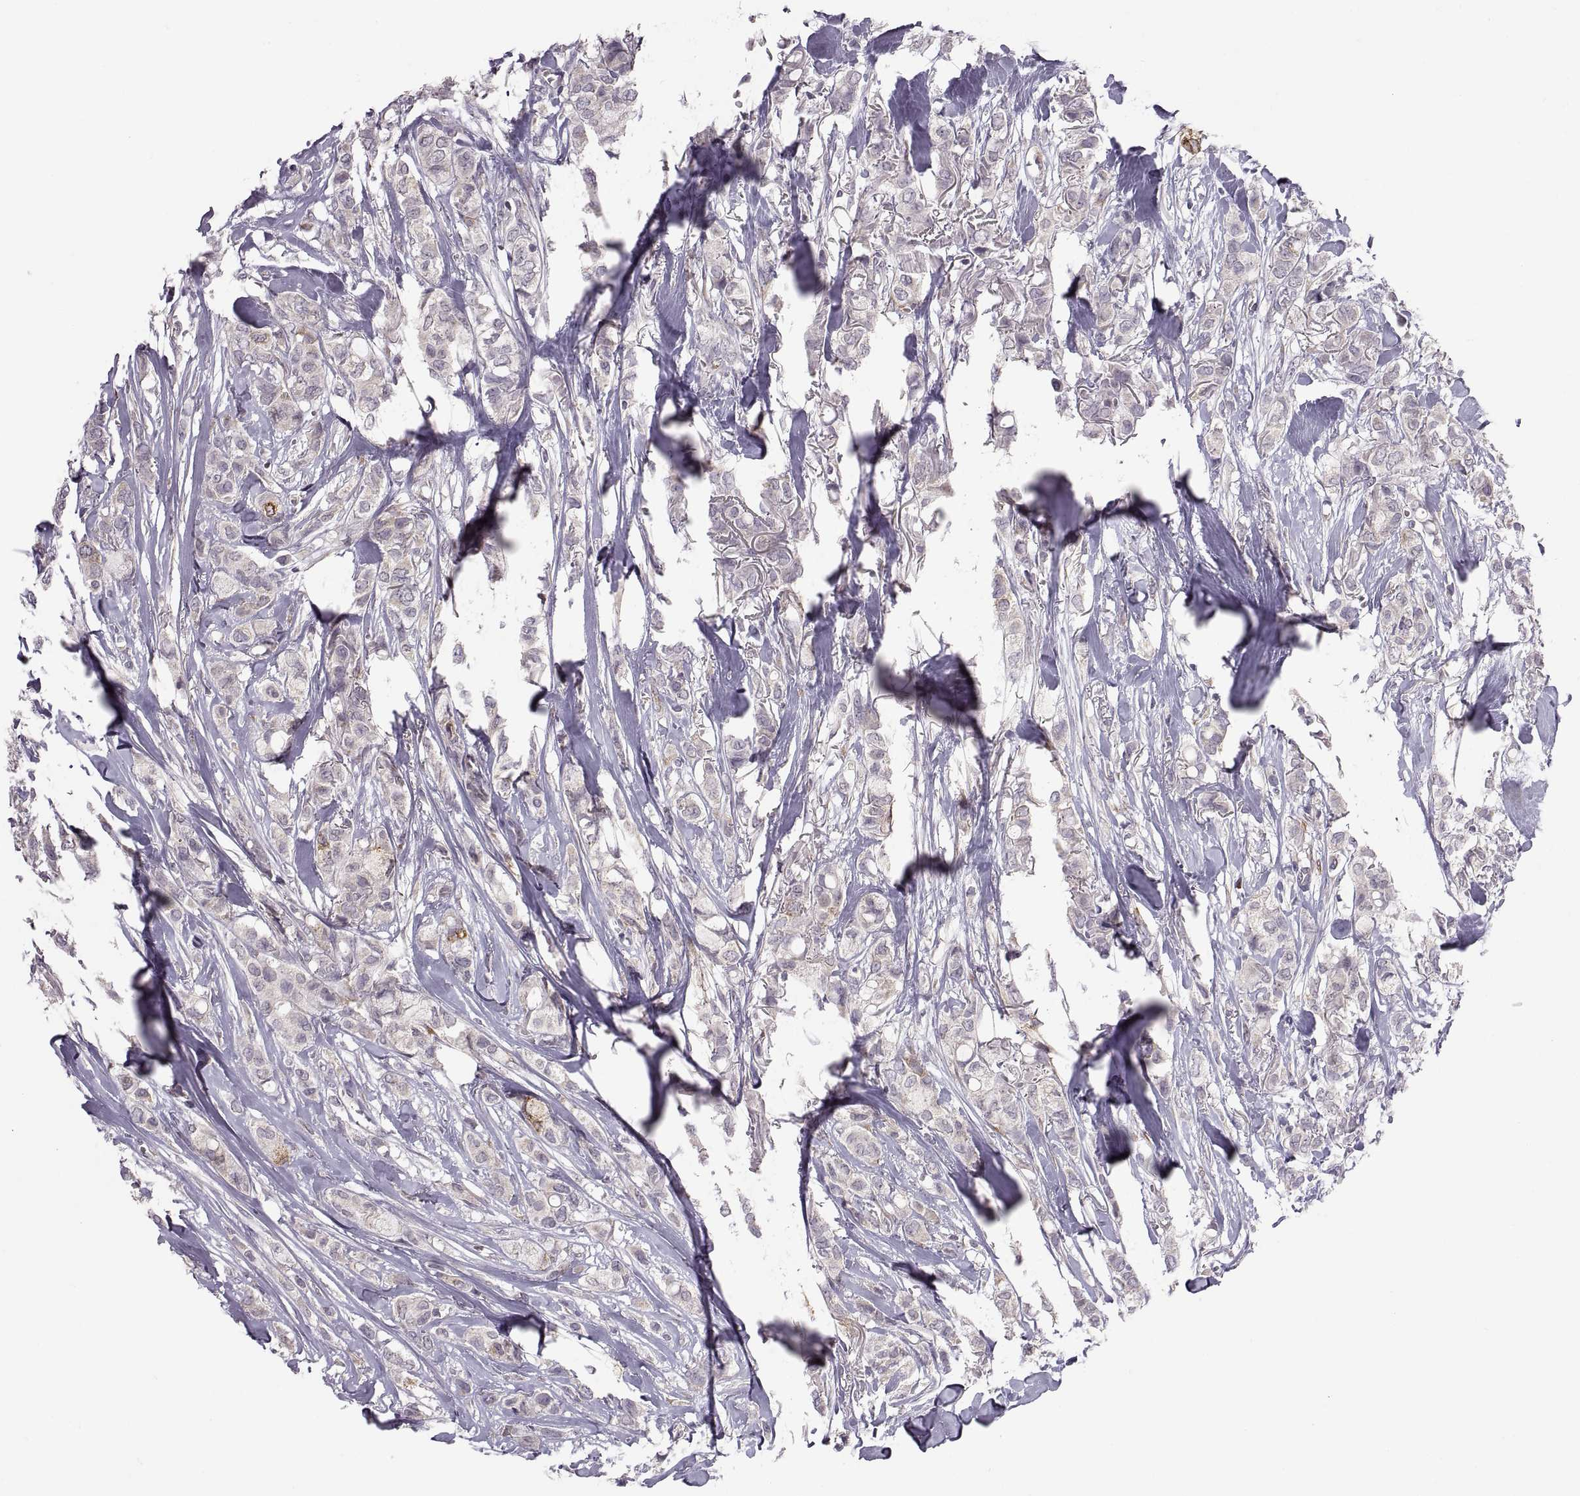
{"staining": {"intensity": "negative", "quantity": "none", "location": "none"}, "tissue": "breast cancer", "cell_type": "Tumor cells", "image_type": "cancer", "snomed": [{"axis": "morphology", "description": "Duct carcinoma"}, {"axis": "topography", "description": "Breast"}], "caption": "Tumor cells show no significant expression in breast intraductal carcinoma.", "gene": "HMGCR", "patient": {"sex": "female", "age": 85}}